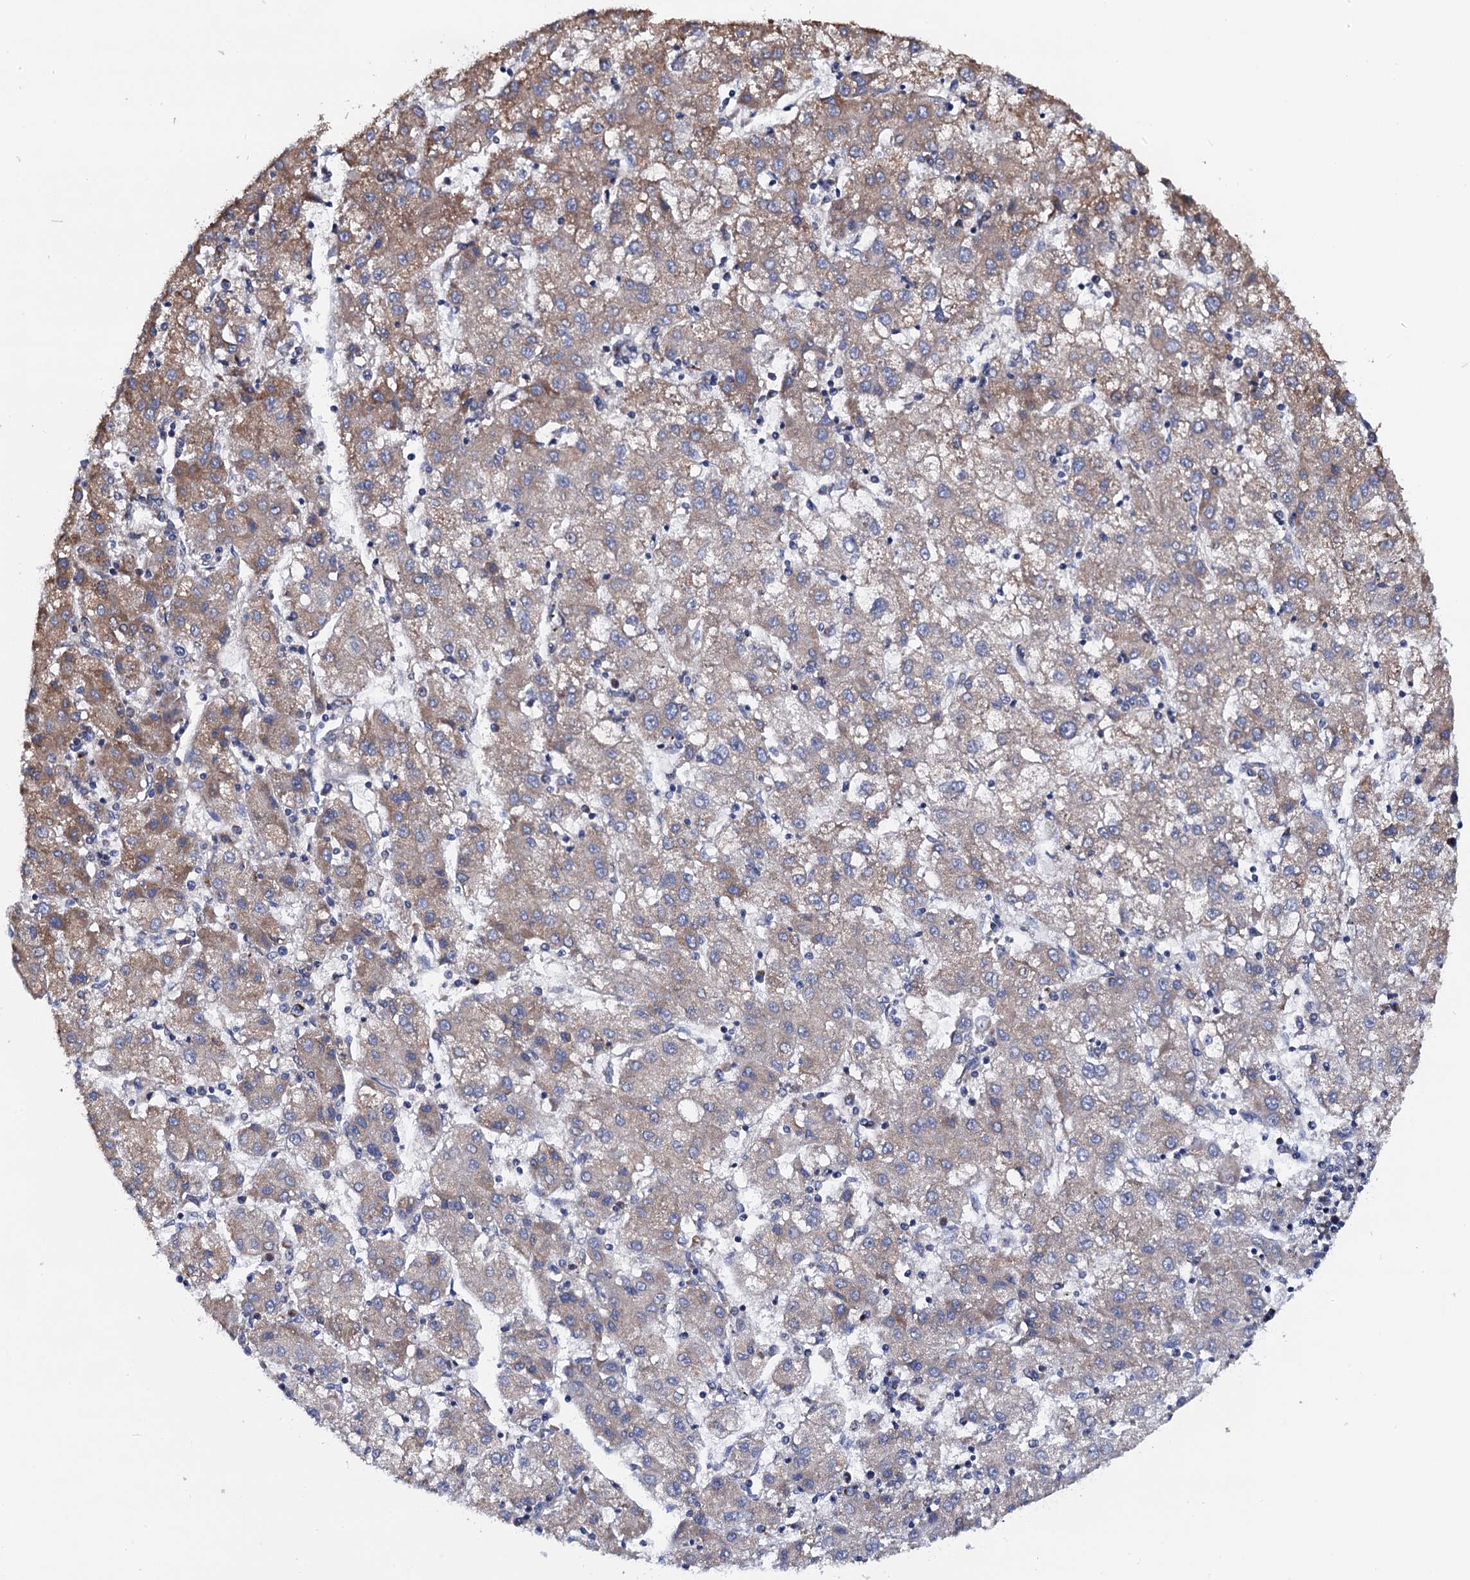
{"staining": {"intensity": "weak", "quantity": "25%-75%", "location": "cytoplasmic/membranous"}, "tissue": "liver cancer", "cell_type": "Tumor cells", "image_type": "cancer", "snomed": [{"axis": "morphology", "description": "Carcinoma, Hepatocellular, NOS"}, {"axis": "topography", "description": "Liver"}], "caption": "Liver hepatocellular carcinoma tissue reveals weak cytoplasmic/membranous staining in approximately 25%-75% of tumor cells", "gene": "PTCD3", "patient": {"sex": "male", "age": 72}}